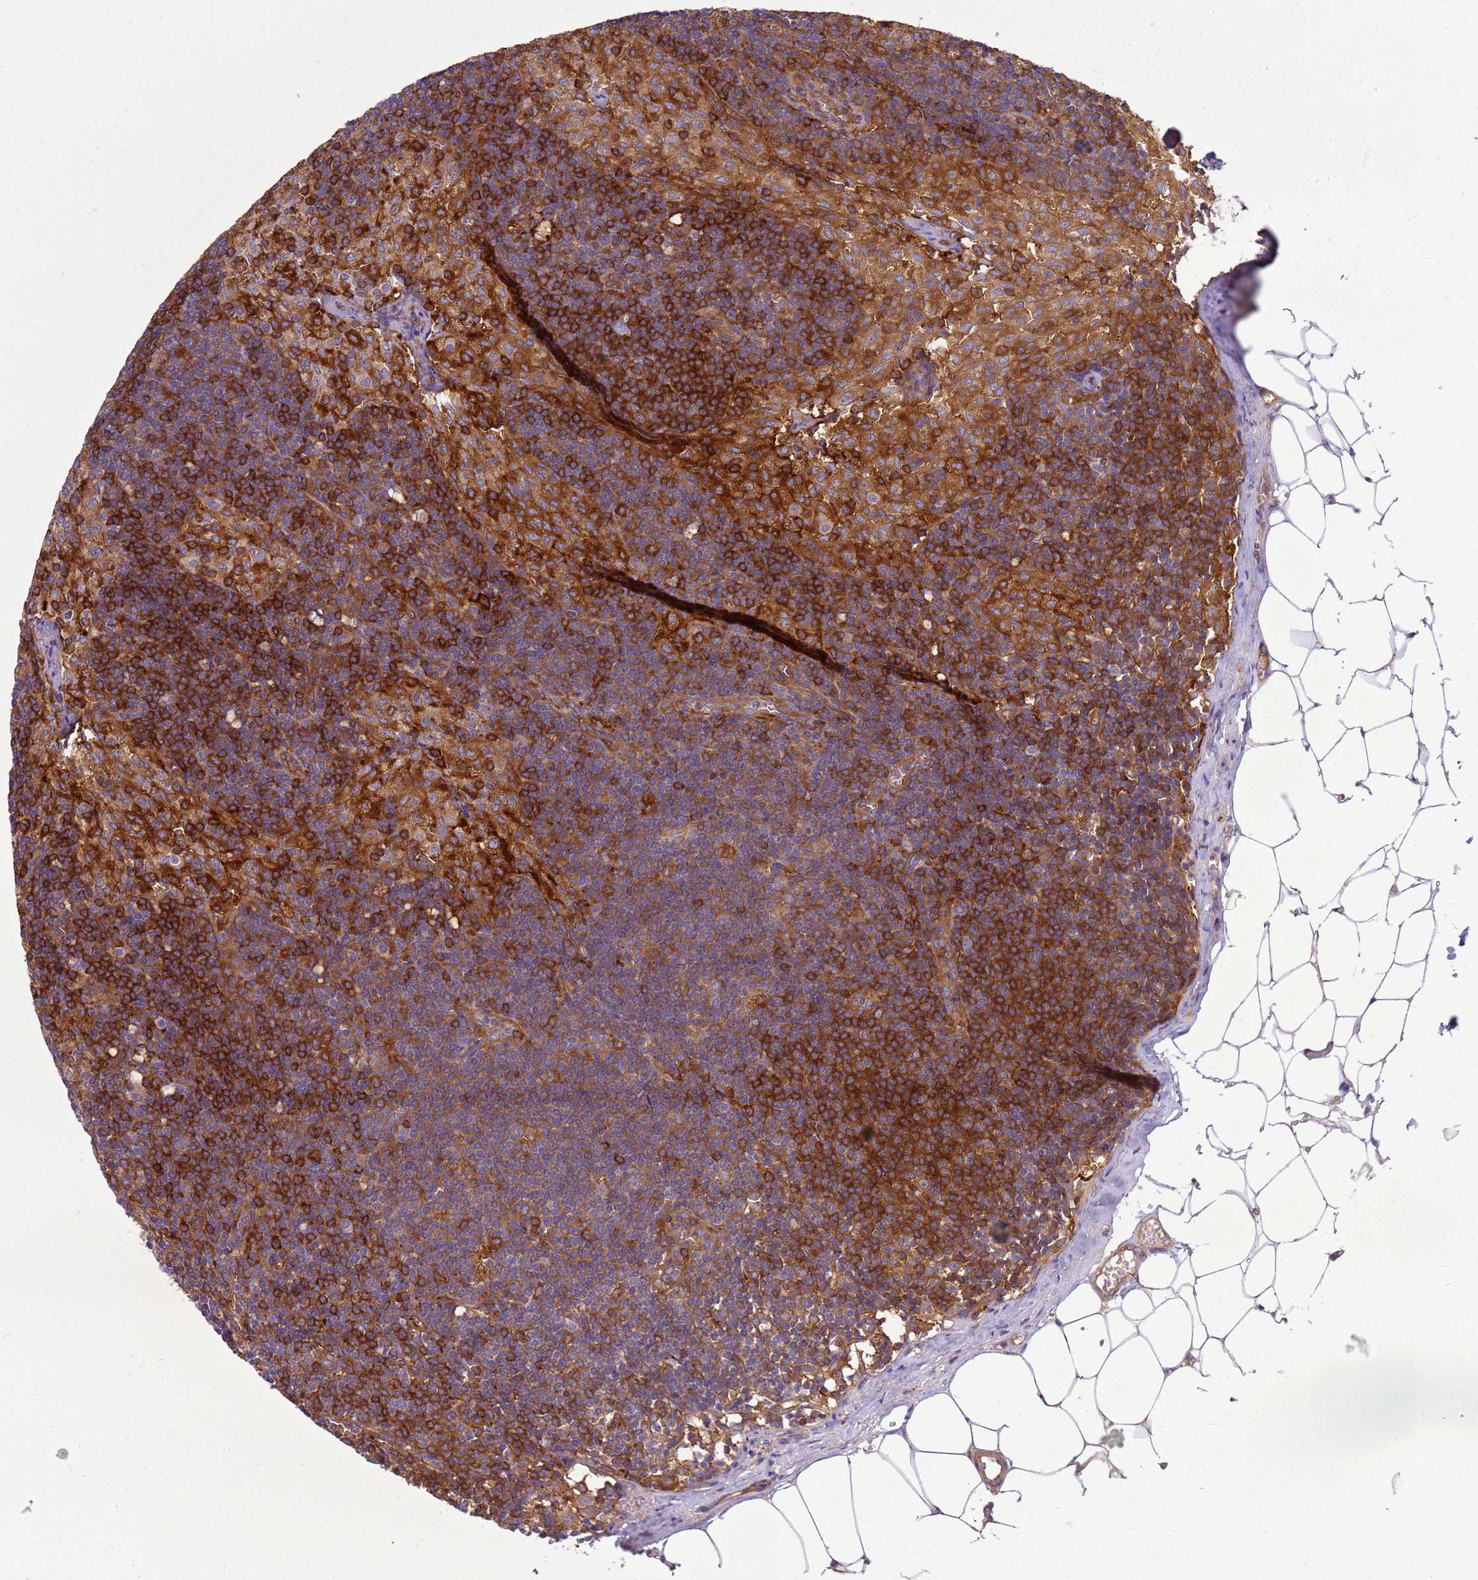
{"staining": {"intensity": "moderate", "quantity": "25%-75%", "location": "cytoplasmic/membranous"}, "tissue": "lymph node", "cell_type": "Germinal center cells", "image_type": "normal", "snomed": [{"axis": "morphology", "description": "Normal tissue, NOS"}, {"axis": "topography", "description": "Lymph node"}], "caption": "Immunohistochemical staining of normal human lymph node demonstrates medium levels of moderate cytoplasmic/membranous staining in approximately 25%-75% of germinal center cells.", "gene": "SNX21", "patient": {"sex": "female", "age": 42}}